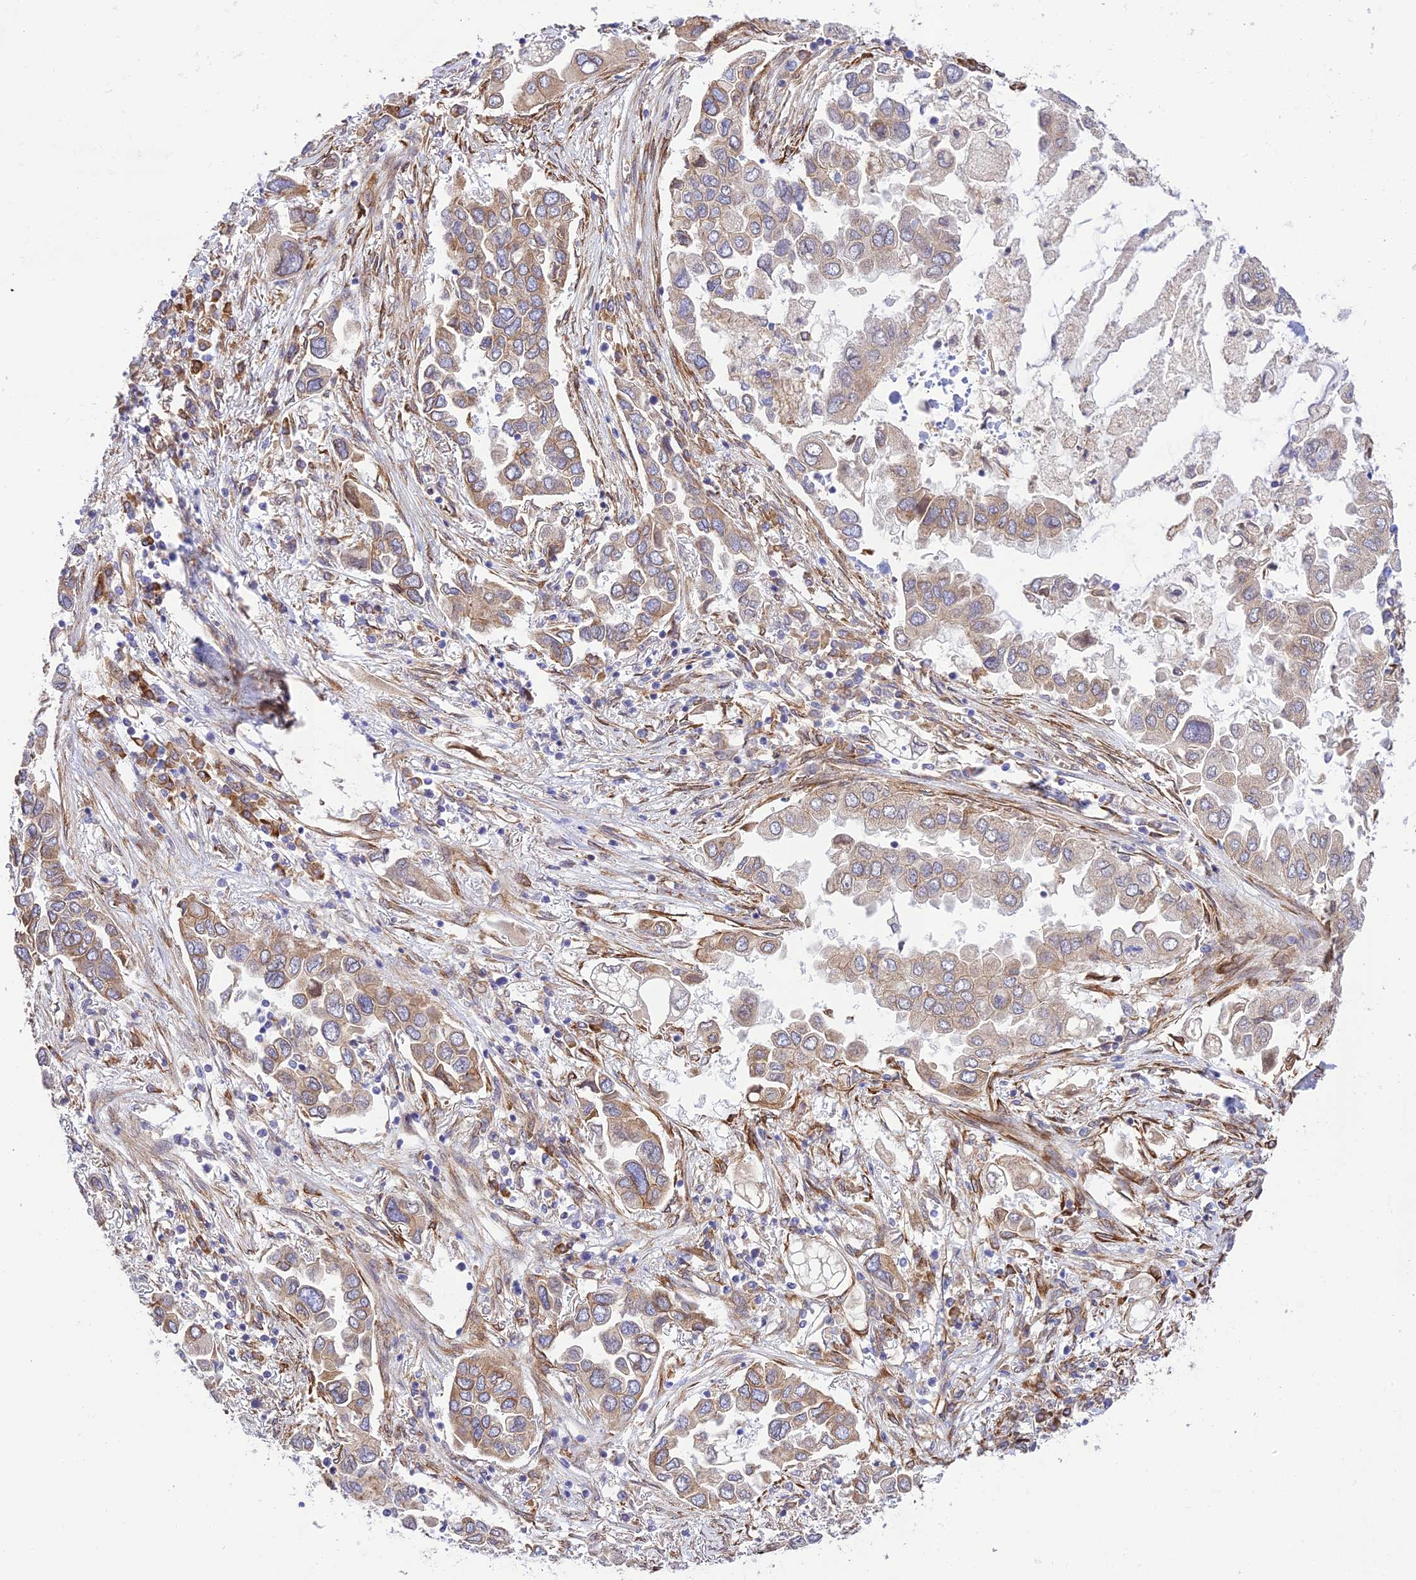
{"staining": {"intensity": "weak", "quantity": "25%-75%", "location": "cytoplasmic/membranous"}, "tissue": "lung cancer", "cell_type": "Tumor cells", "image_type": "cancer", "snomed": [{"axis": "morphology", "description": "Adenocarcinoma, NOS"}, {"axis": "topography", "description": "Lung"}], "caption": "High-power microscopy captured an immunohistochemistry (IHC) photomicrograph of lung cancer (adenocarcinoma), revealing weak cytoplasmic/membranous expression in about 25%-75% of tumor cells. The staining was performed using DAB (3,3'-diaminobenzidine) to visualize the protein expression in brown, while the nuclei were stained in blue with hematoxylin (Magnification: 20x).", "gene": "EXOC3L4", "patient": {"sex": "female", "age": 76}}